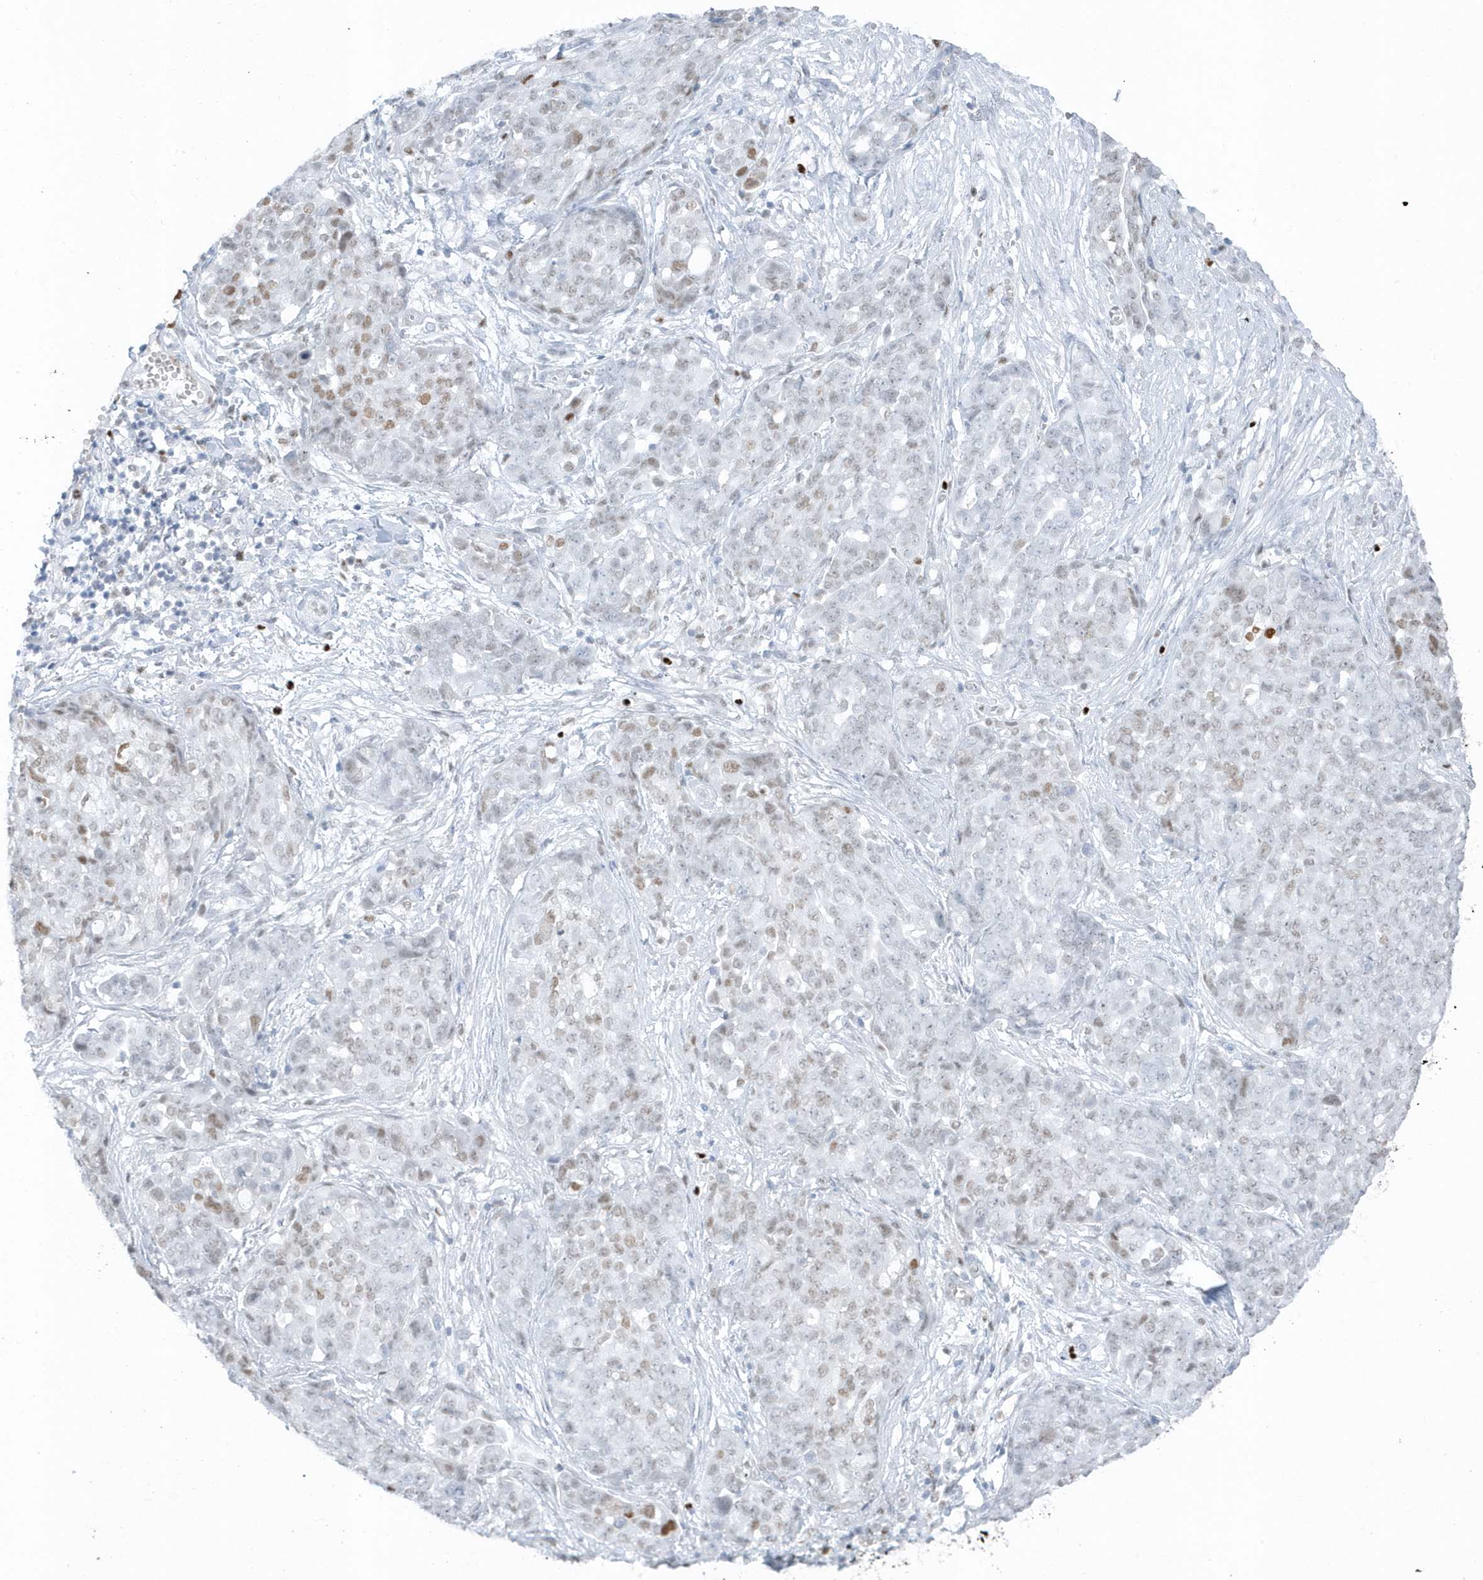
{"staining": {"intensity": "weak", "quantity": "25%-75%", "location": "nuclear"}, "tissue": "ovarian cancer", "cell_type": "Tumor cells", "image_type": "cancer", "snomed": [{"axis": "morphology", "description": "Cystadenocarcinoma, serous, NOS"}, {"axis": "topography", "description": "Soft tissue"}, {"axis": "topography", "description": "Ovary"}], "caption": "DAB immunohistochemical staining of ovarian cancer (serous cystadenocarcinoma) reveals weak nuclear protein positivity in approximately 25%-75% of tumor cells.", "gene": "SMIM34", "patient": {"sex": "female", "age": 57}}